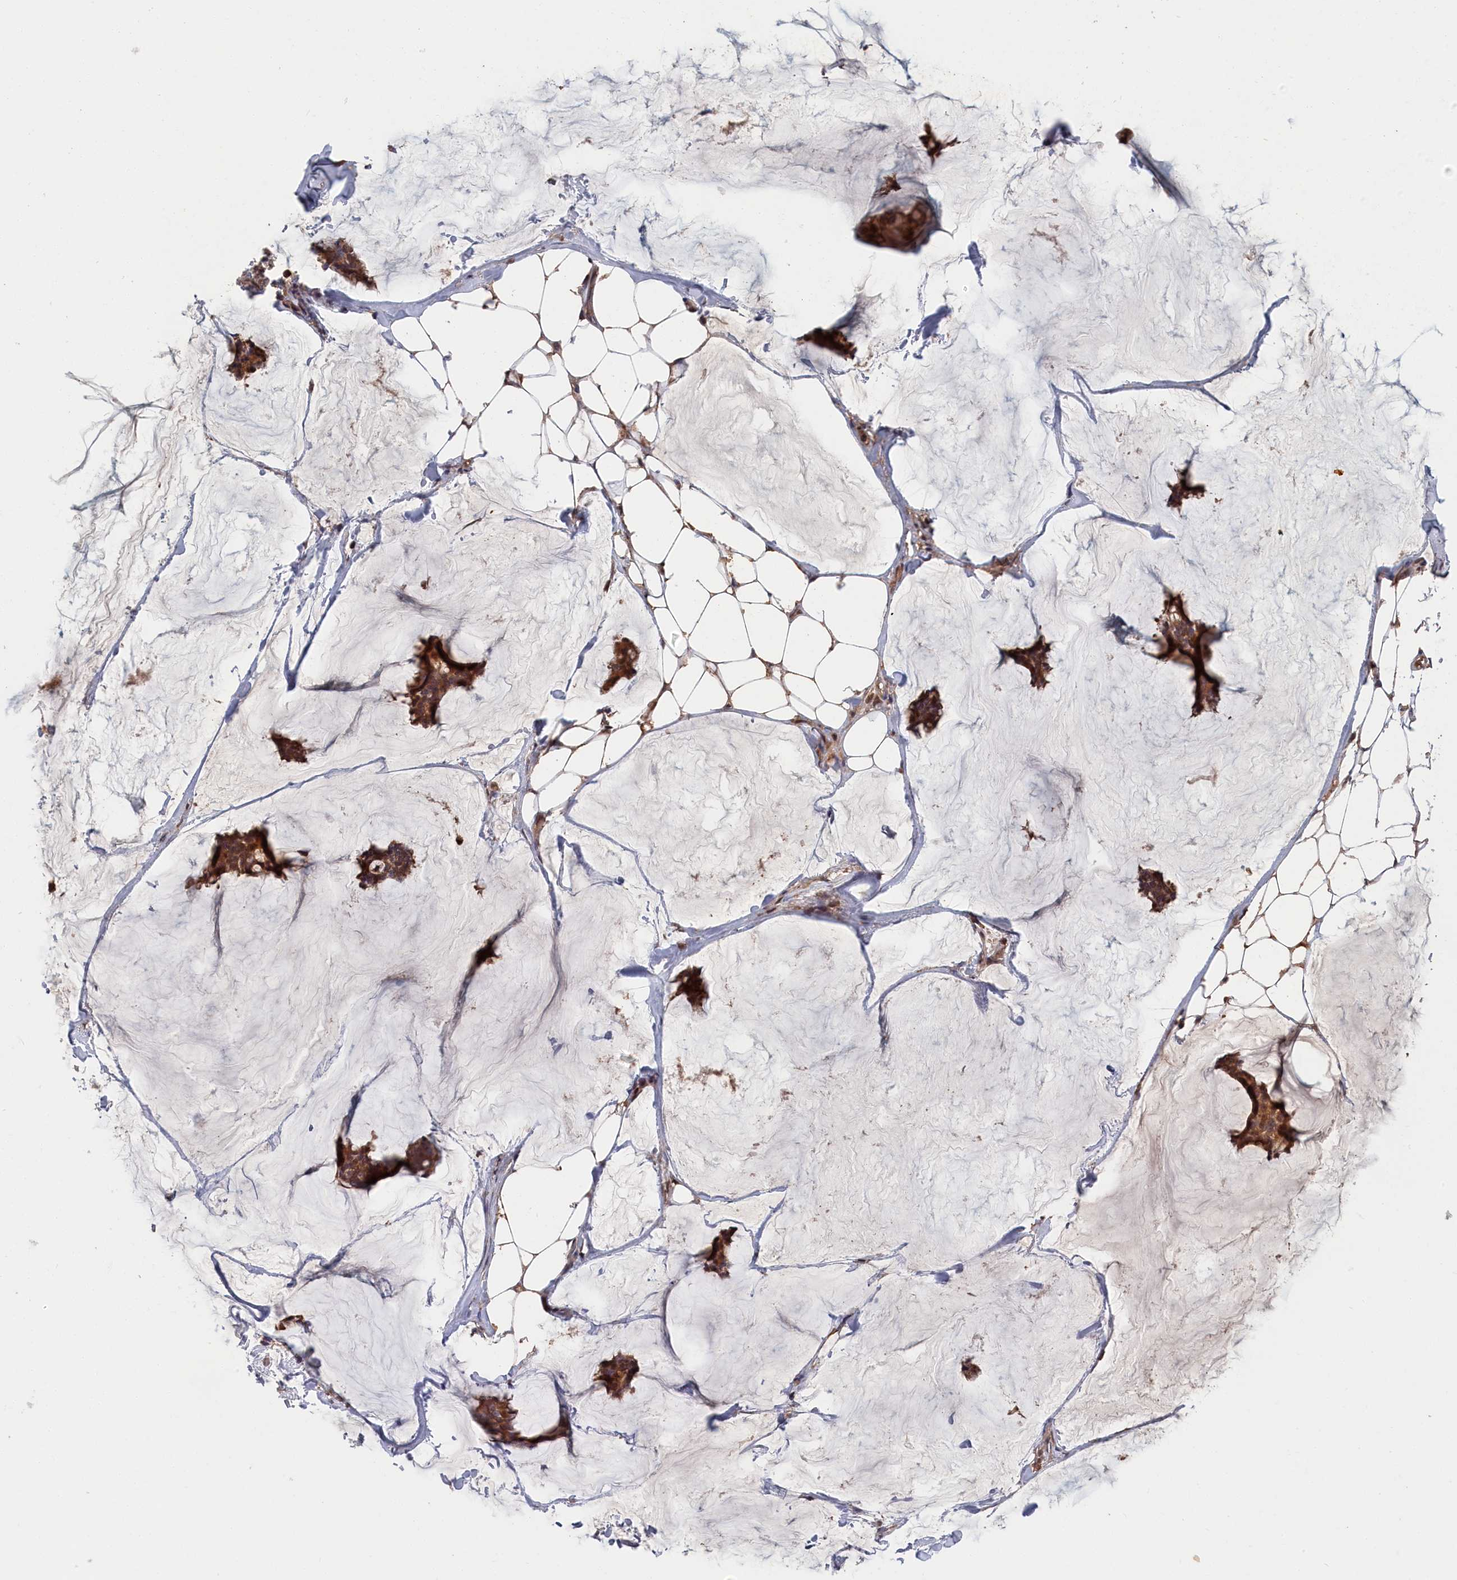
{"staining": {"intensity": "strong", "quantity": ">75%", "location": "cytoplasmic/membranous"}, "tissue": "breast cancer", "cell_type": "Tumor cells", "image_type": "cancer", "snomed": [{"axis": "morphology", "description": "Duct carcinoma"}, {"axis": "topography", "description": "Breast"}], "caption": "Human breast cancer (infiltrating ductal carcinoma) stained with a protein marker exhibits strong staining in tumor cells.", "gene": "RMI2", "patient": {"sex": "female", "age": 93}}